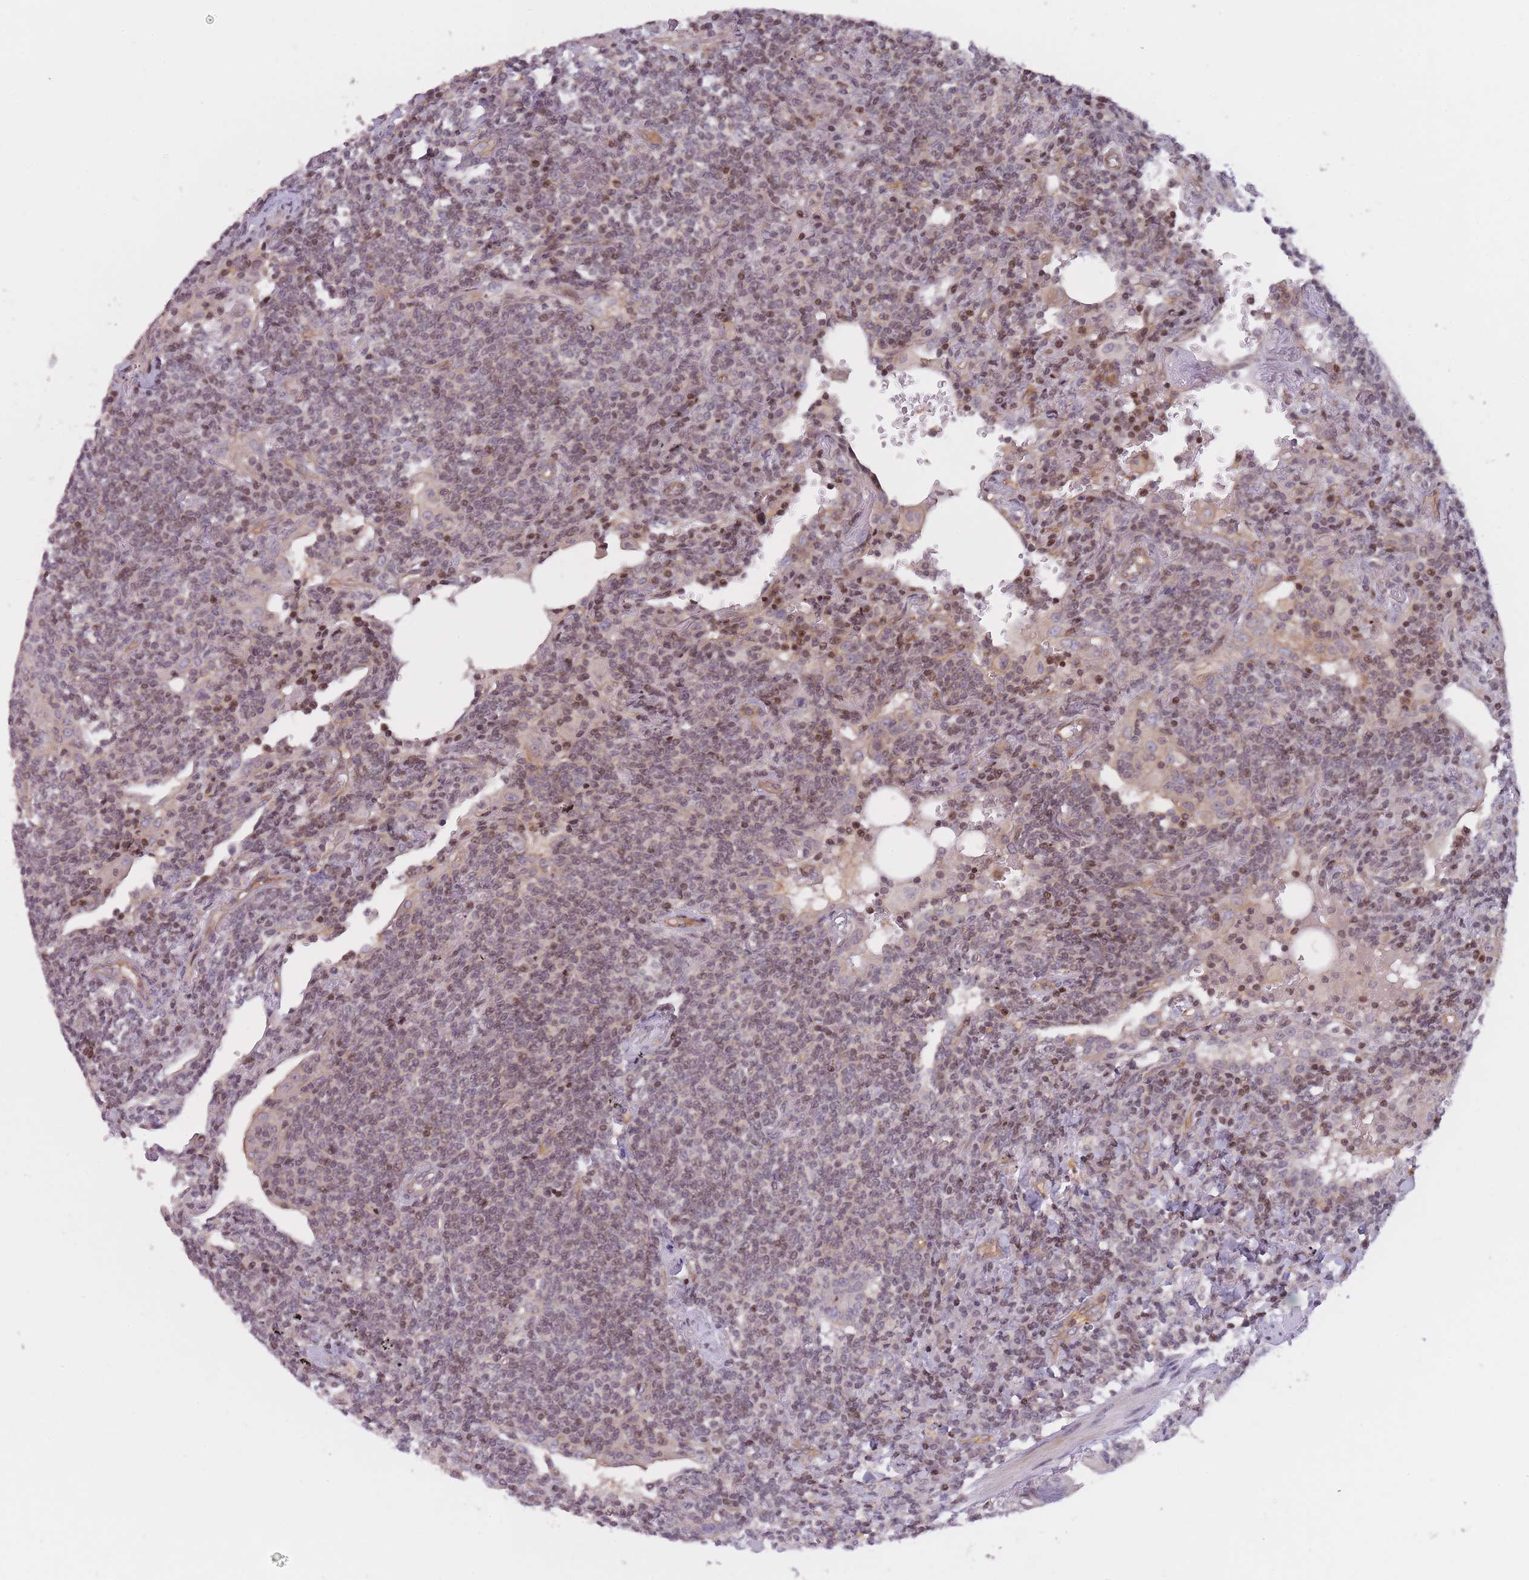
{"staining": {"intensity": "weak", "quantity": ">75%", "location": "nuclear"}, "tissue": "lymphoma", "cell_type": "Tumor cells", "image_type": "cancer", "snomed": [{"axis": "morphology", "description": "Malignant lymphoma, non-Hodgkin's type, Low grade"}, {"axis": "topography", "description": "Lung"}], "caption": "Tumor cells demonstrate weak nuclear positivity in about >75% of cells in low-grade malignant lymphoma, non-Hodgkin's type.", "gene": "SLC35F5", "patient": {"sex": "female", "age": 71}}